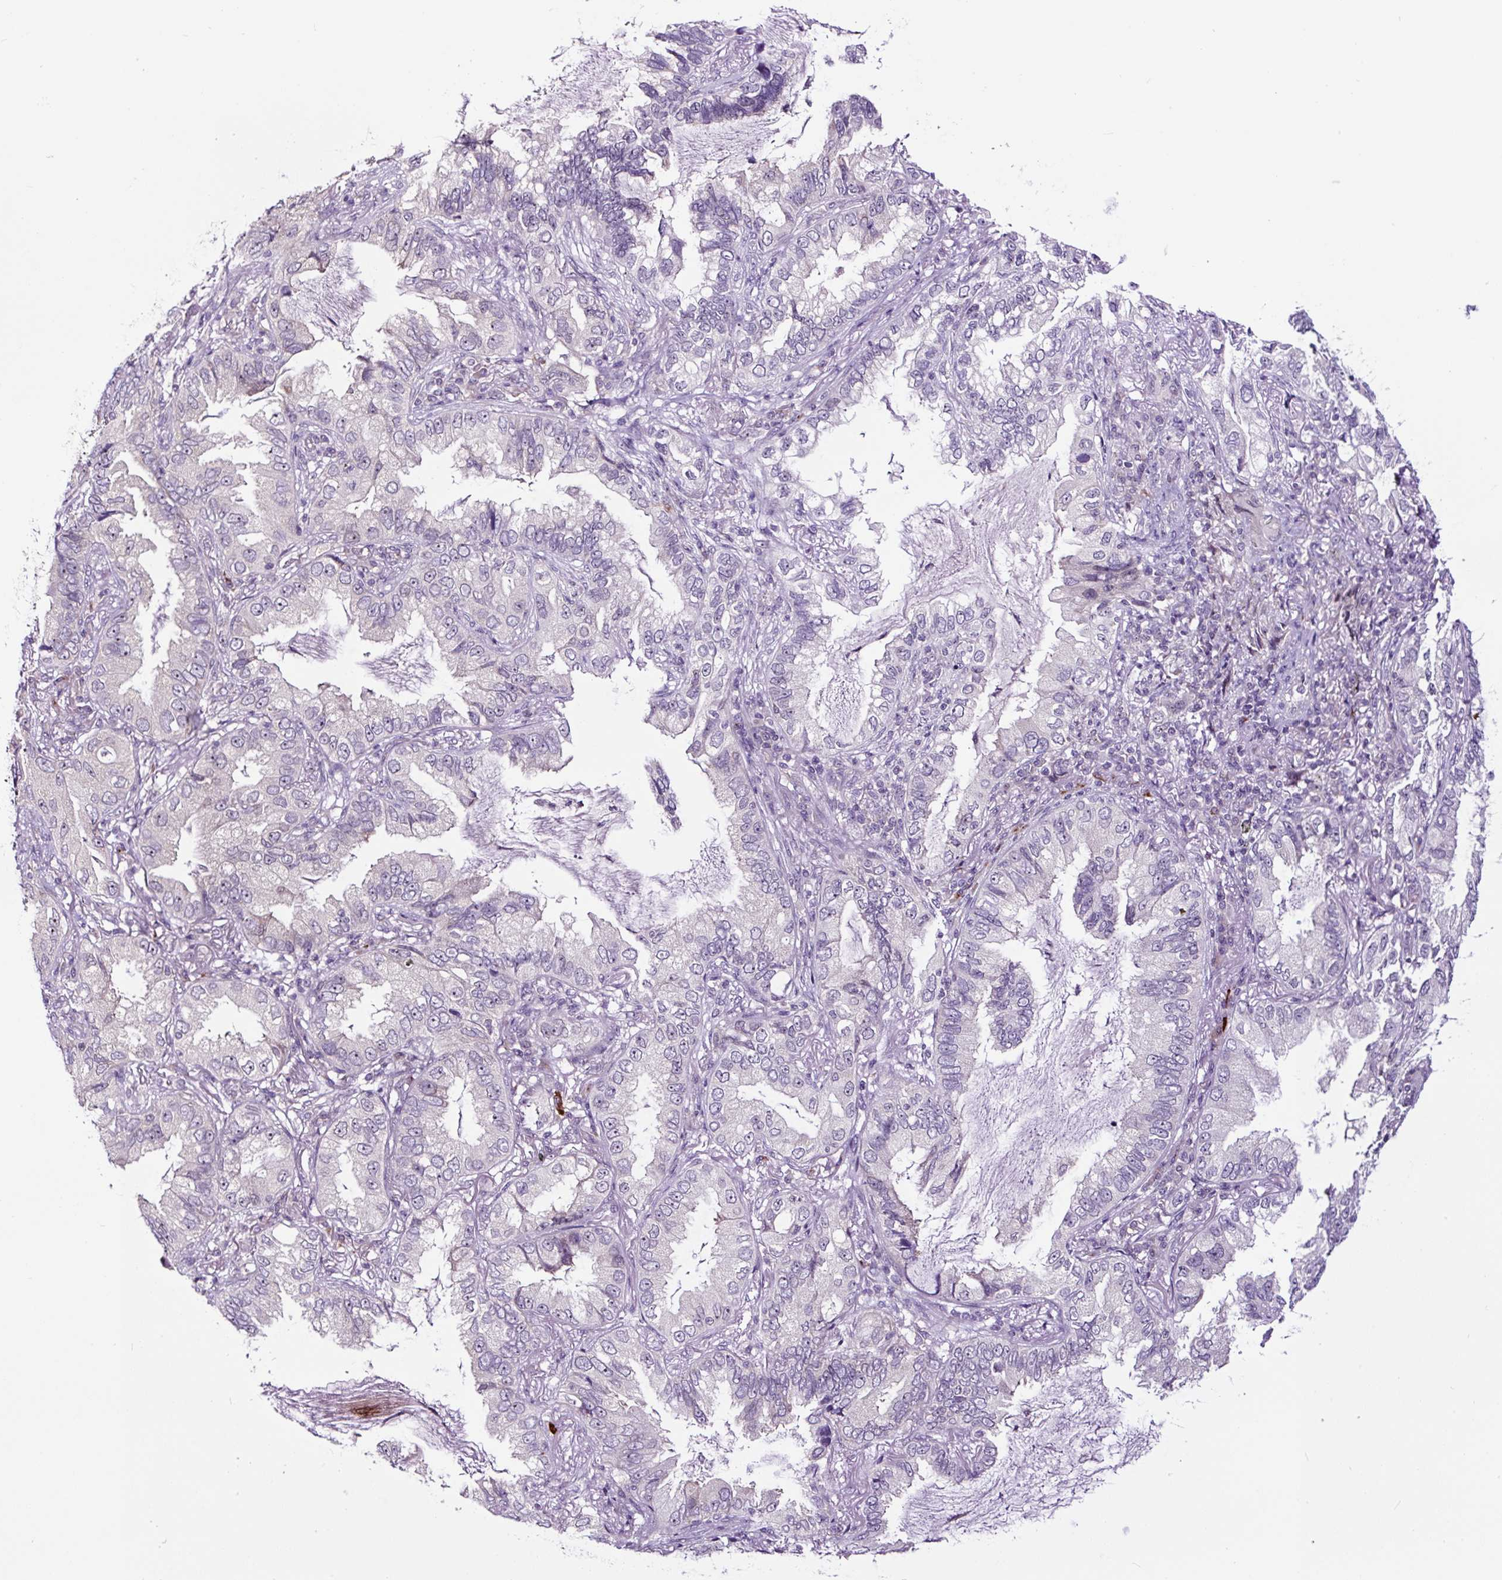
{"staining": {"intensity": "negative", "quantity": "none", "location": "none"}, "tissue": "lung cancer", "cell_type": "Tumor cells", "image_type": "cancer", "snomed": [{"axis": "morphology", "description": "Adenocarcinoma, NOS"}, {"axis": "topography", "description": "Lung"}], "caption": "High magnification brightfield microscopy of lung cancer (adenocarcinoma) stained with DAB (3,3'-diaminobenzidine) (brown) and counterstained with hematoxylin (blue): tumor cells show no significant staining.", "gene": "NOM1", "patient": {"sex": "female", "age": 69}}